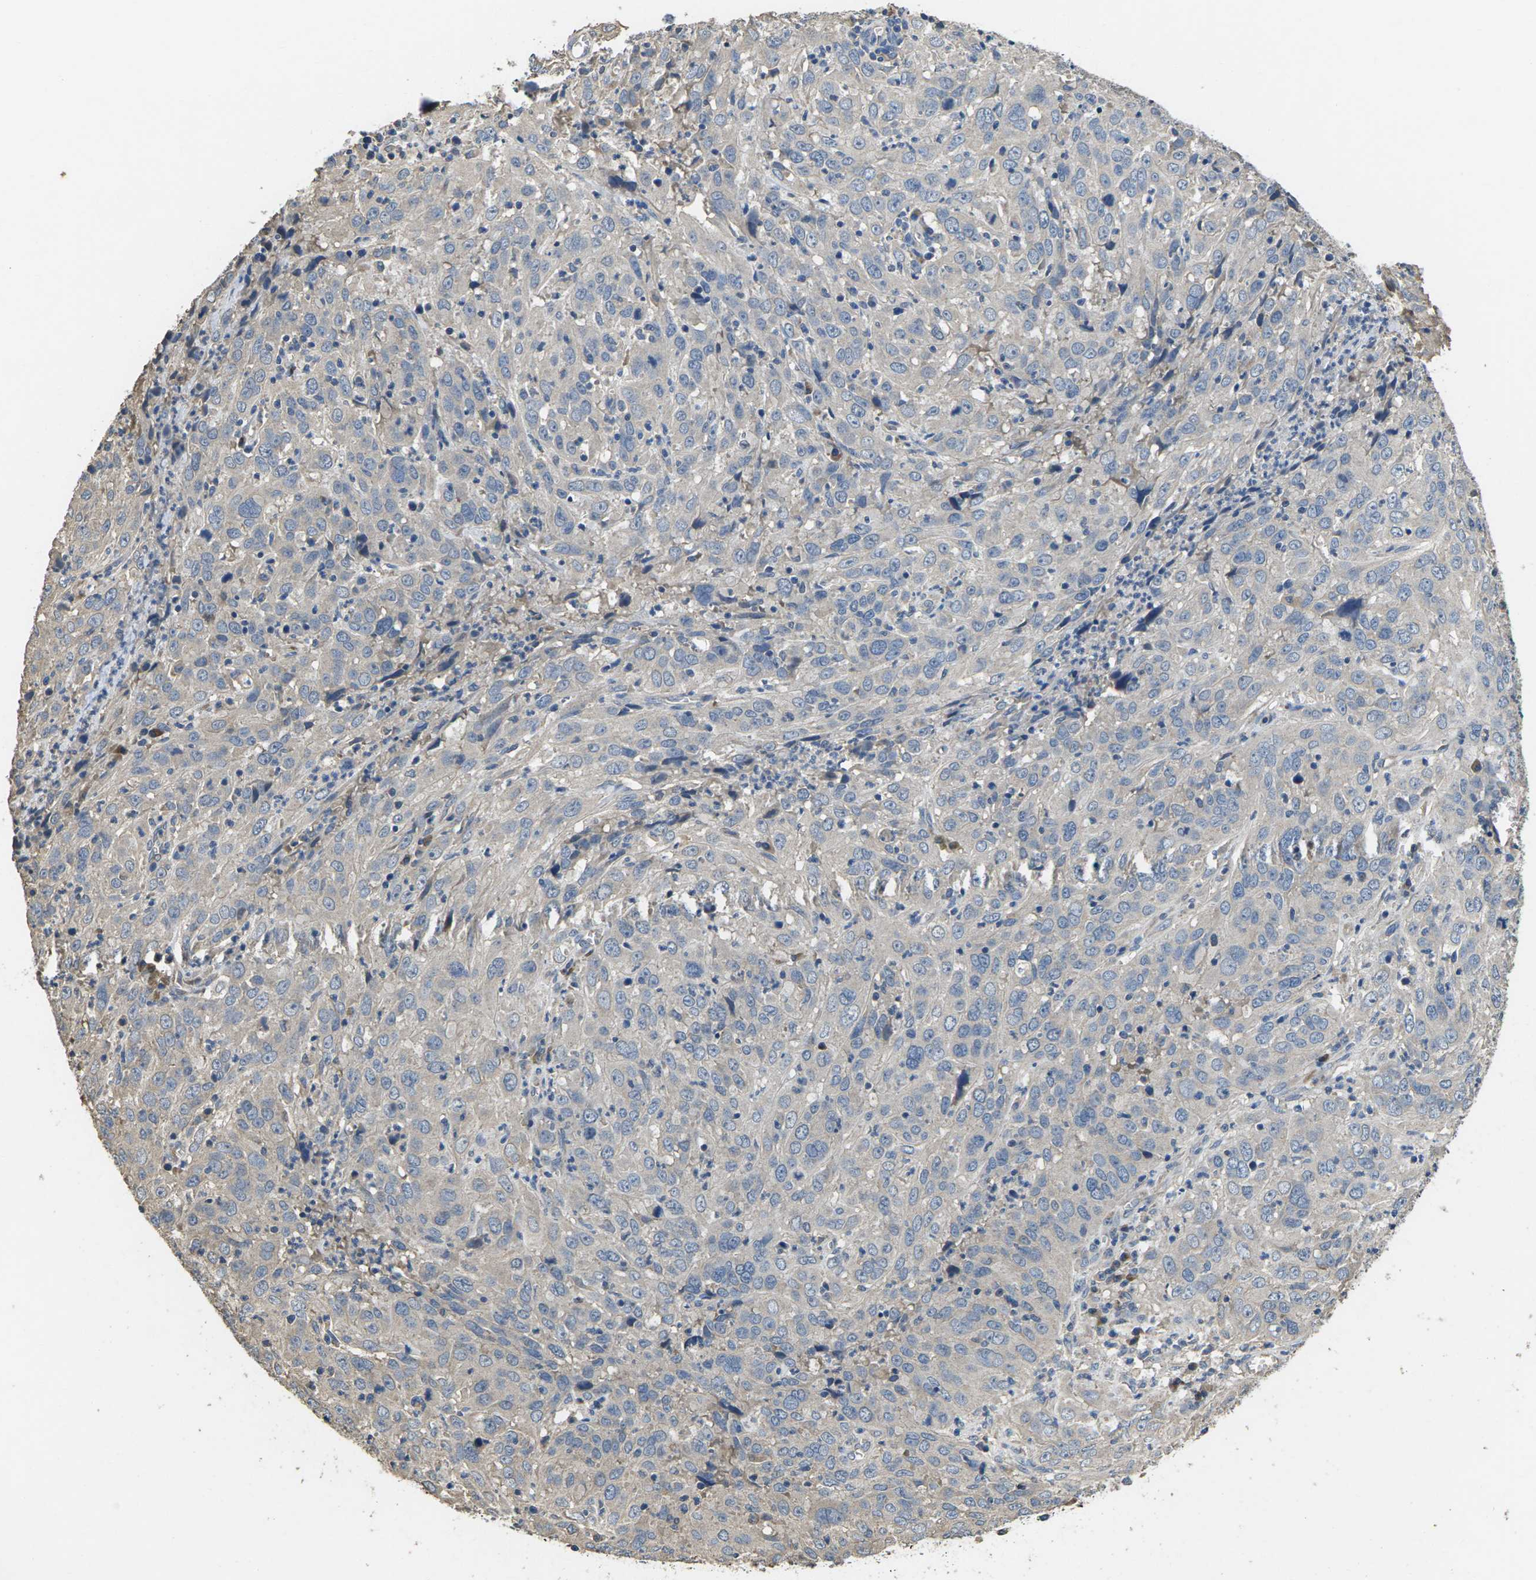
{"staining": {"intensity": "negative", "quantity": "none", "location": "none"}, "tissue": "cervical cancer", "cell_type": "Tumor cells", "image_type": "cancer", "snomed": [{"axis": "morphology", "description": "Squamous cell carcinoma, NOS"}, {"axis": "topography", "description": "Cervix"}], "caption": "IHC image of human cervical cancer (squamous cell carcinoma) stained for a protein (brown), which reveals no staining in tumor cells. (Stains: DAB IHC with hematoxylin counter stain, Microscopy: brightfield microscopy at high magnification).", "gene": "B4GAT1", "patient": {"sex": "female", "age": 32}}